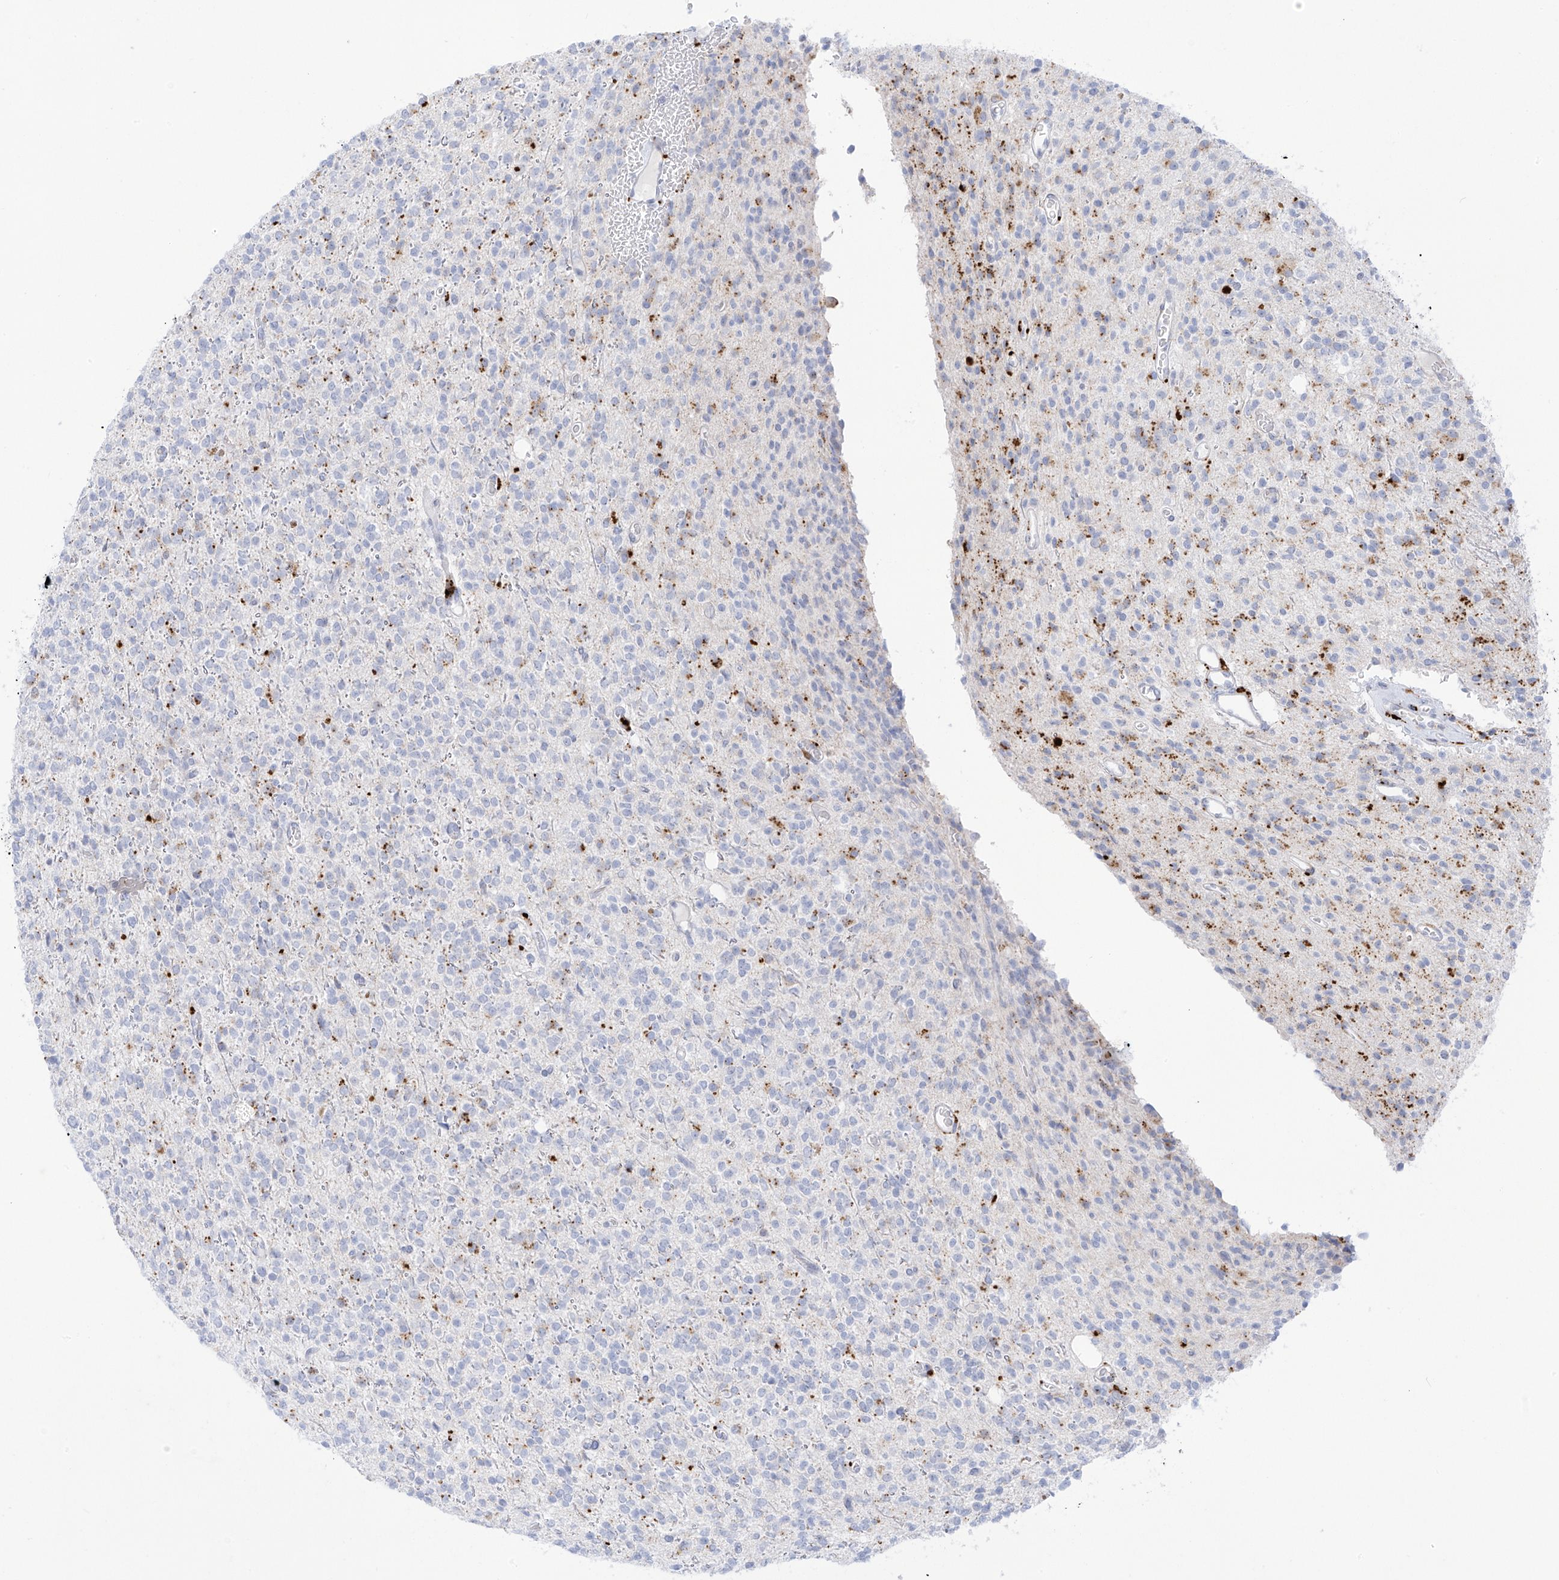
{"staining": {"intensity": "negative", "quantity": "none", "location": "none"}, "tissue": "glioma", "cell_type": "Tumor cells", "image_type": "cancer", "snomed": [{"axis": "morphology", "description": "Glioma, malignant, High grade"}, {"axis": "topography", "description": "Brain"}], "caption": "Tumor cells show no significant expression in high-grade glioma (malignant).", "gene": "PSPH", "patient": {"sex": "male", "age": 34}}